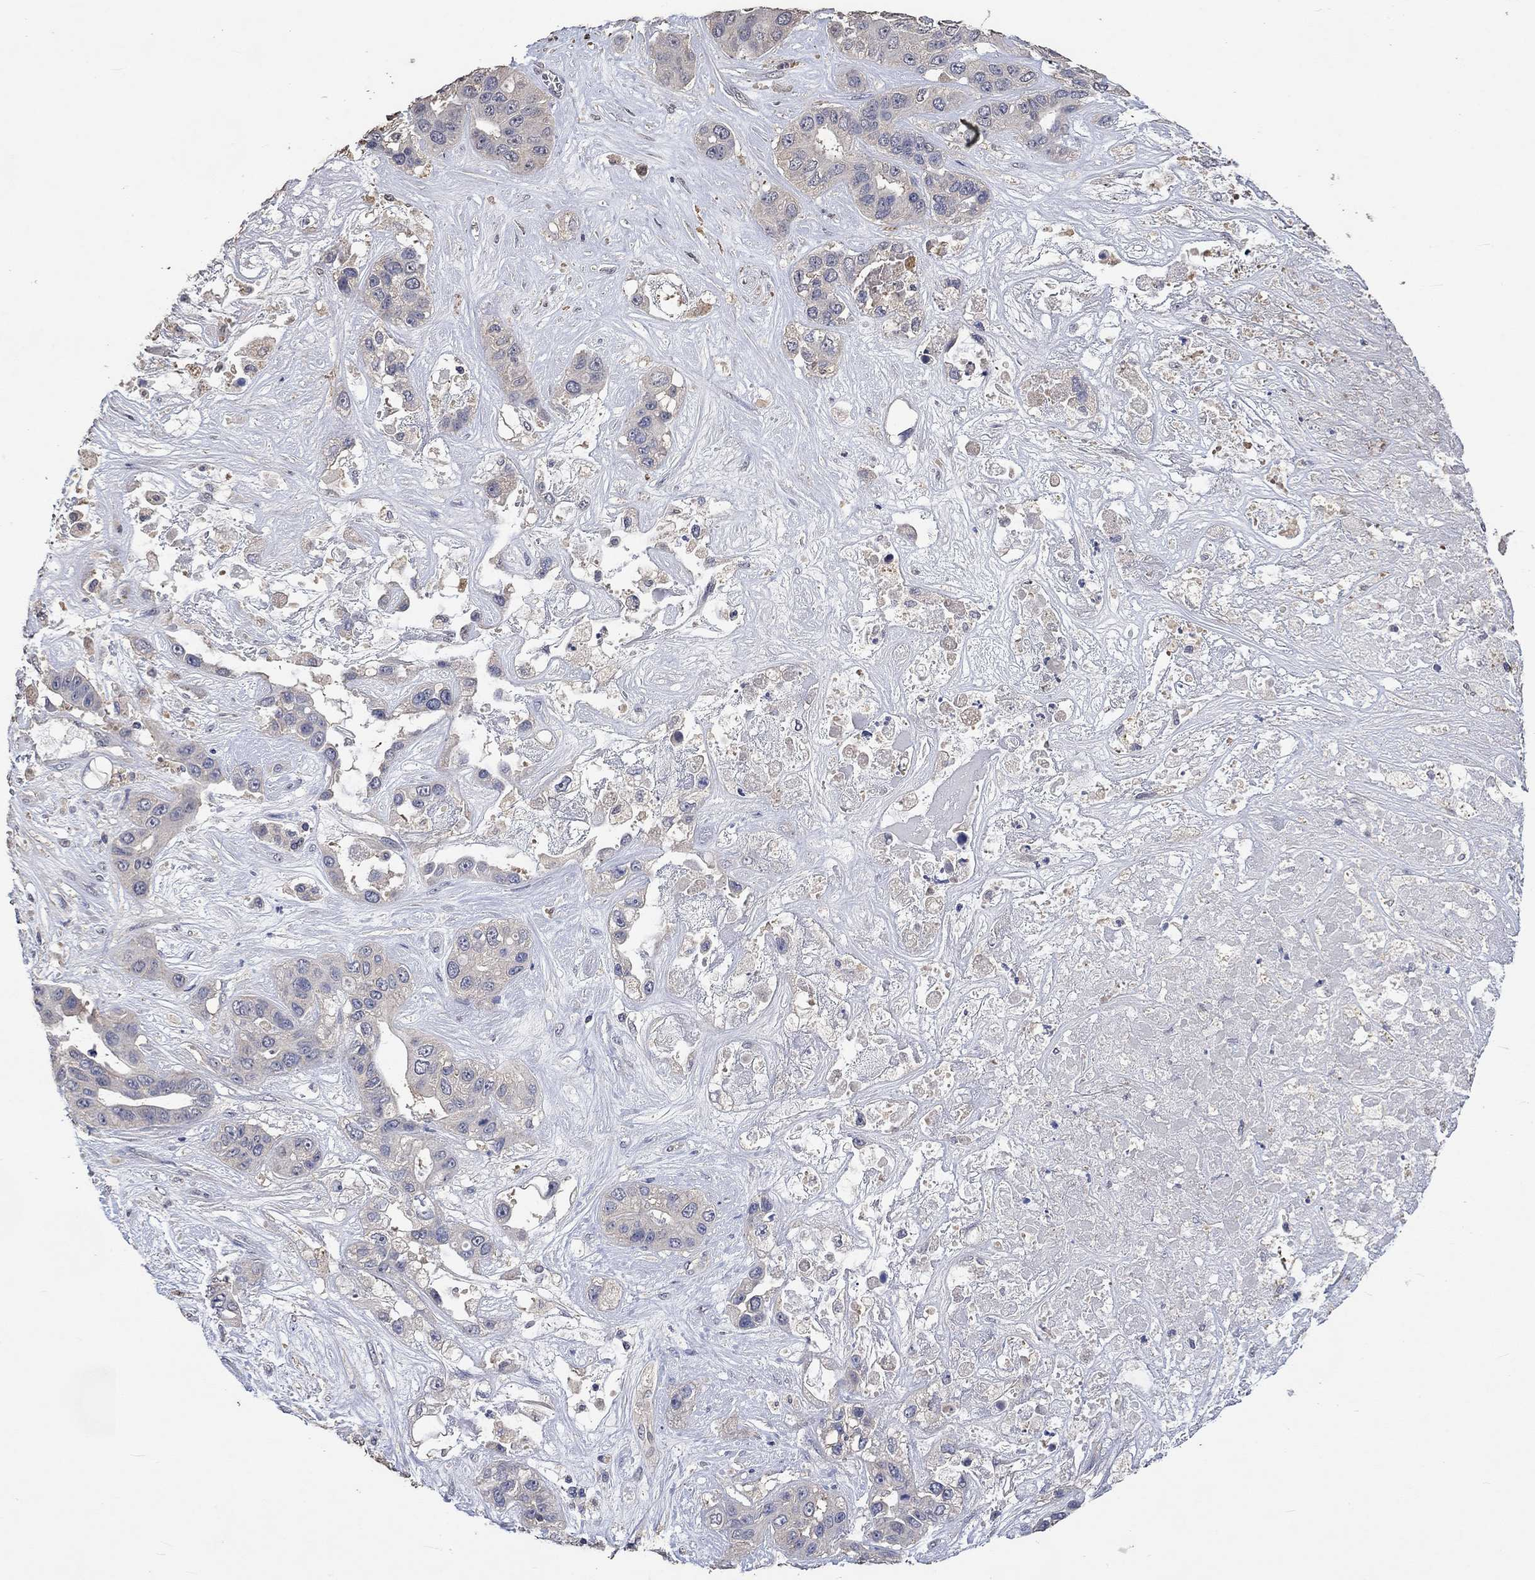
{"staining": {"intensity": "negative", "quantity": "none", "location": "none"}, "tissue": "liver cancer", "cell_type": "Tumor cells", "image_type": "cancer", "snomed": [{"axis": "morphology", "description": "Cholangiocarcinoma"}, {"axis": "topography", "description": "Liver"}], "caption": "High magnification brightfield microscopy of cholangiocarcinoma (liver) stained with DAB (brown) and counterstained with hematoxylin (blue): tumor cells show no significant positivity. (DAB immunohistochemistry (IHC) visualized using brightfield microscopy, high magnification).", "gene": "PTPN20", "patient": {"sex": "female", "age": 52}}